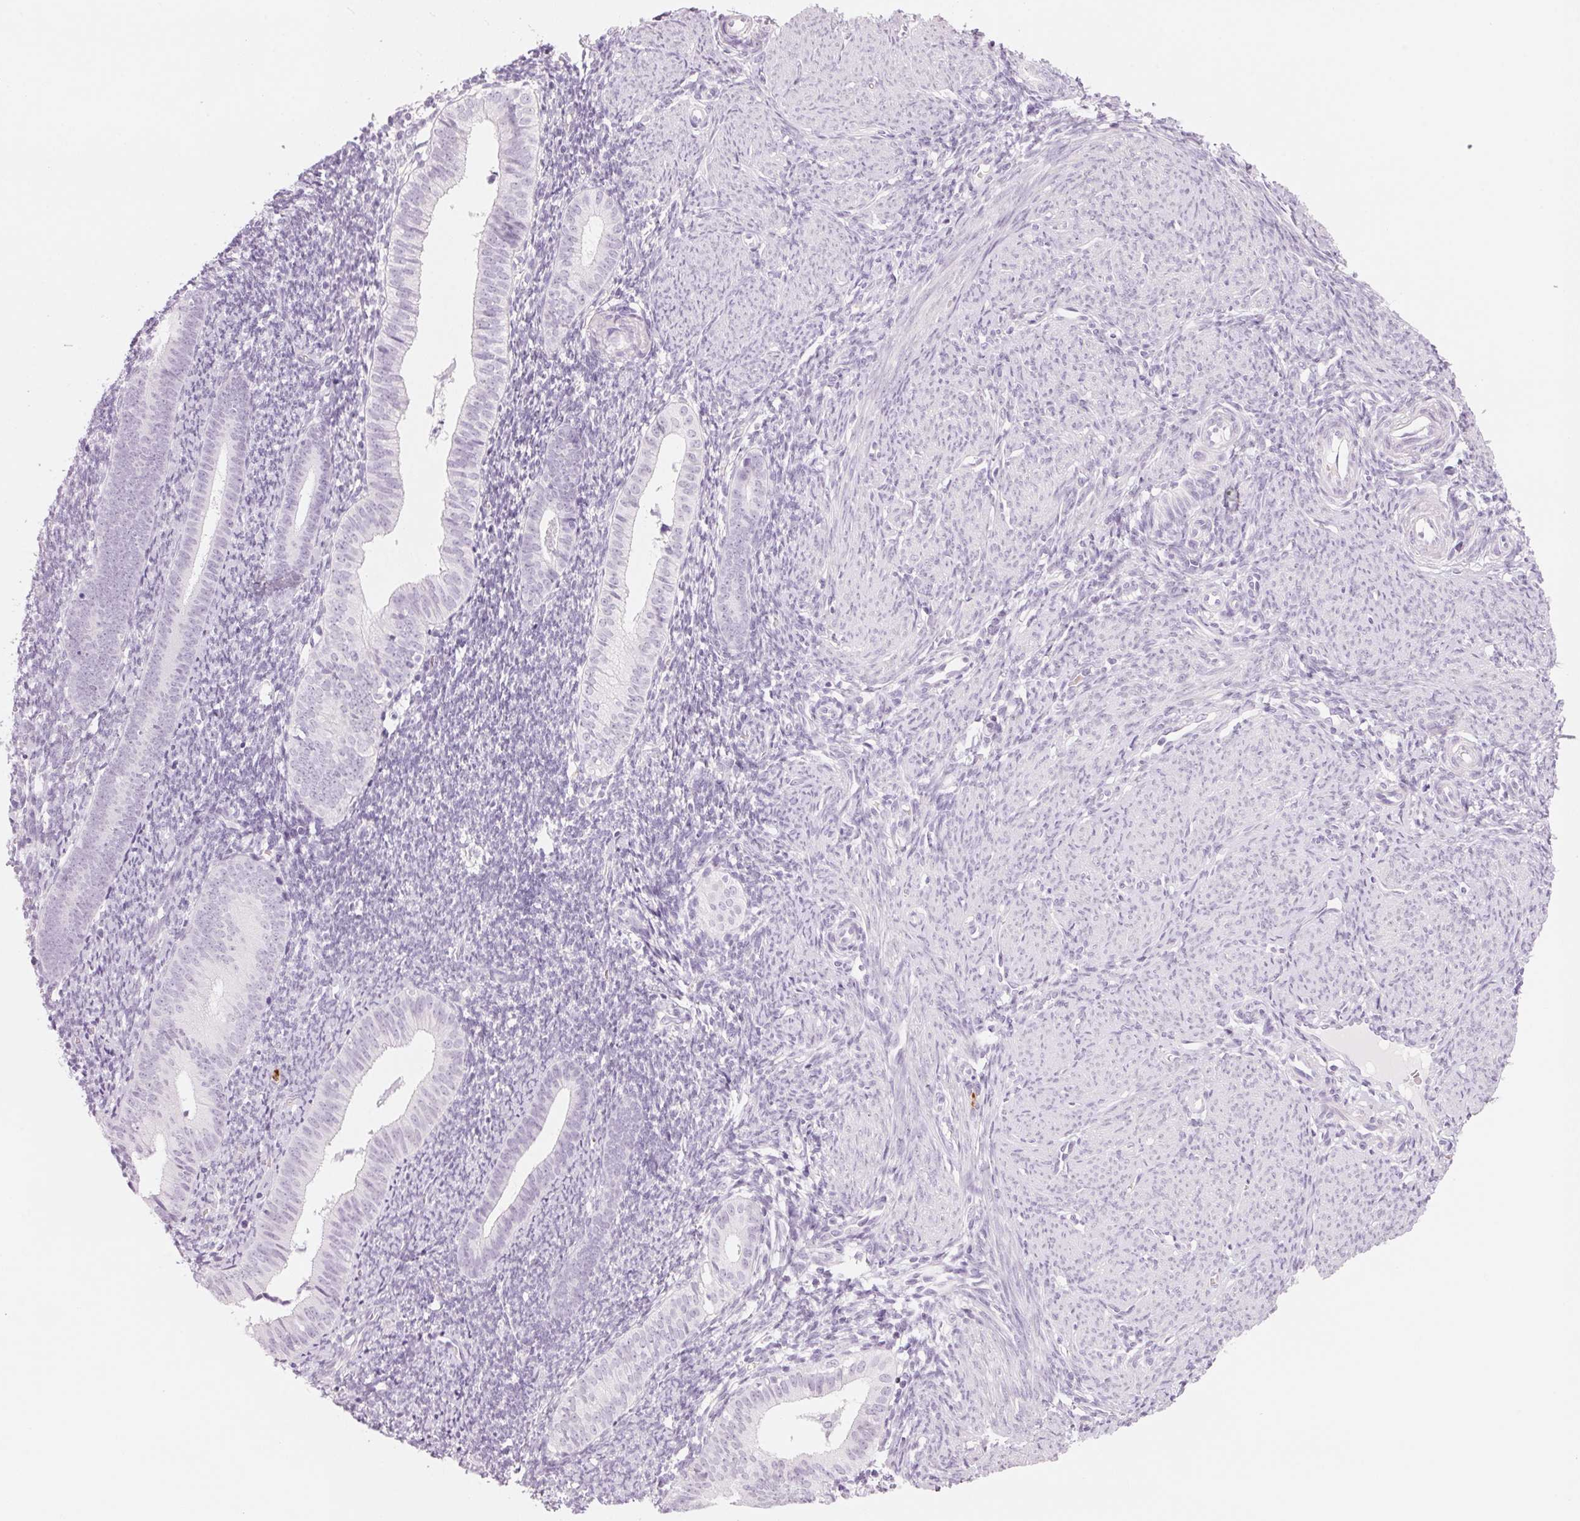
{"staining": {"intensity": "negative", "quantity": "none", "location": "none"}, "tissue": "endometrium", "cell_type": "Cells in endometrial stroma", "image_type": "normal", "snomed": [{"axis": "morphology", "description": "Normal tissue, NOS"}, {"axis": "topography", "description": "Endometrium"}], "caption": "Benign endometrium was stained to show a protein in brown. There is no significant expression in cells in endometrial stroma. (Immunohistochemistry, brightfield microscopy, high magnification).", "gene": "KLK7", "patient": {"sex": "female", "age": 39}}